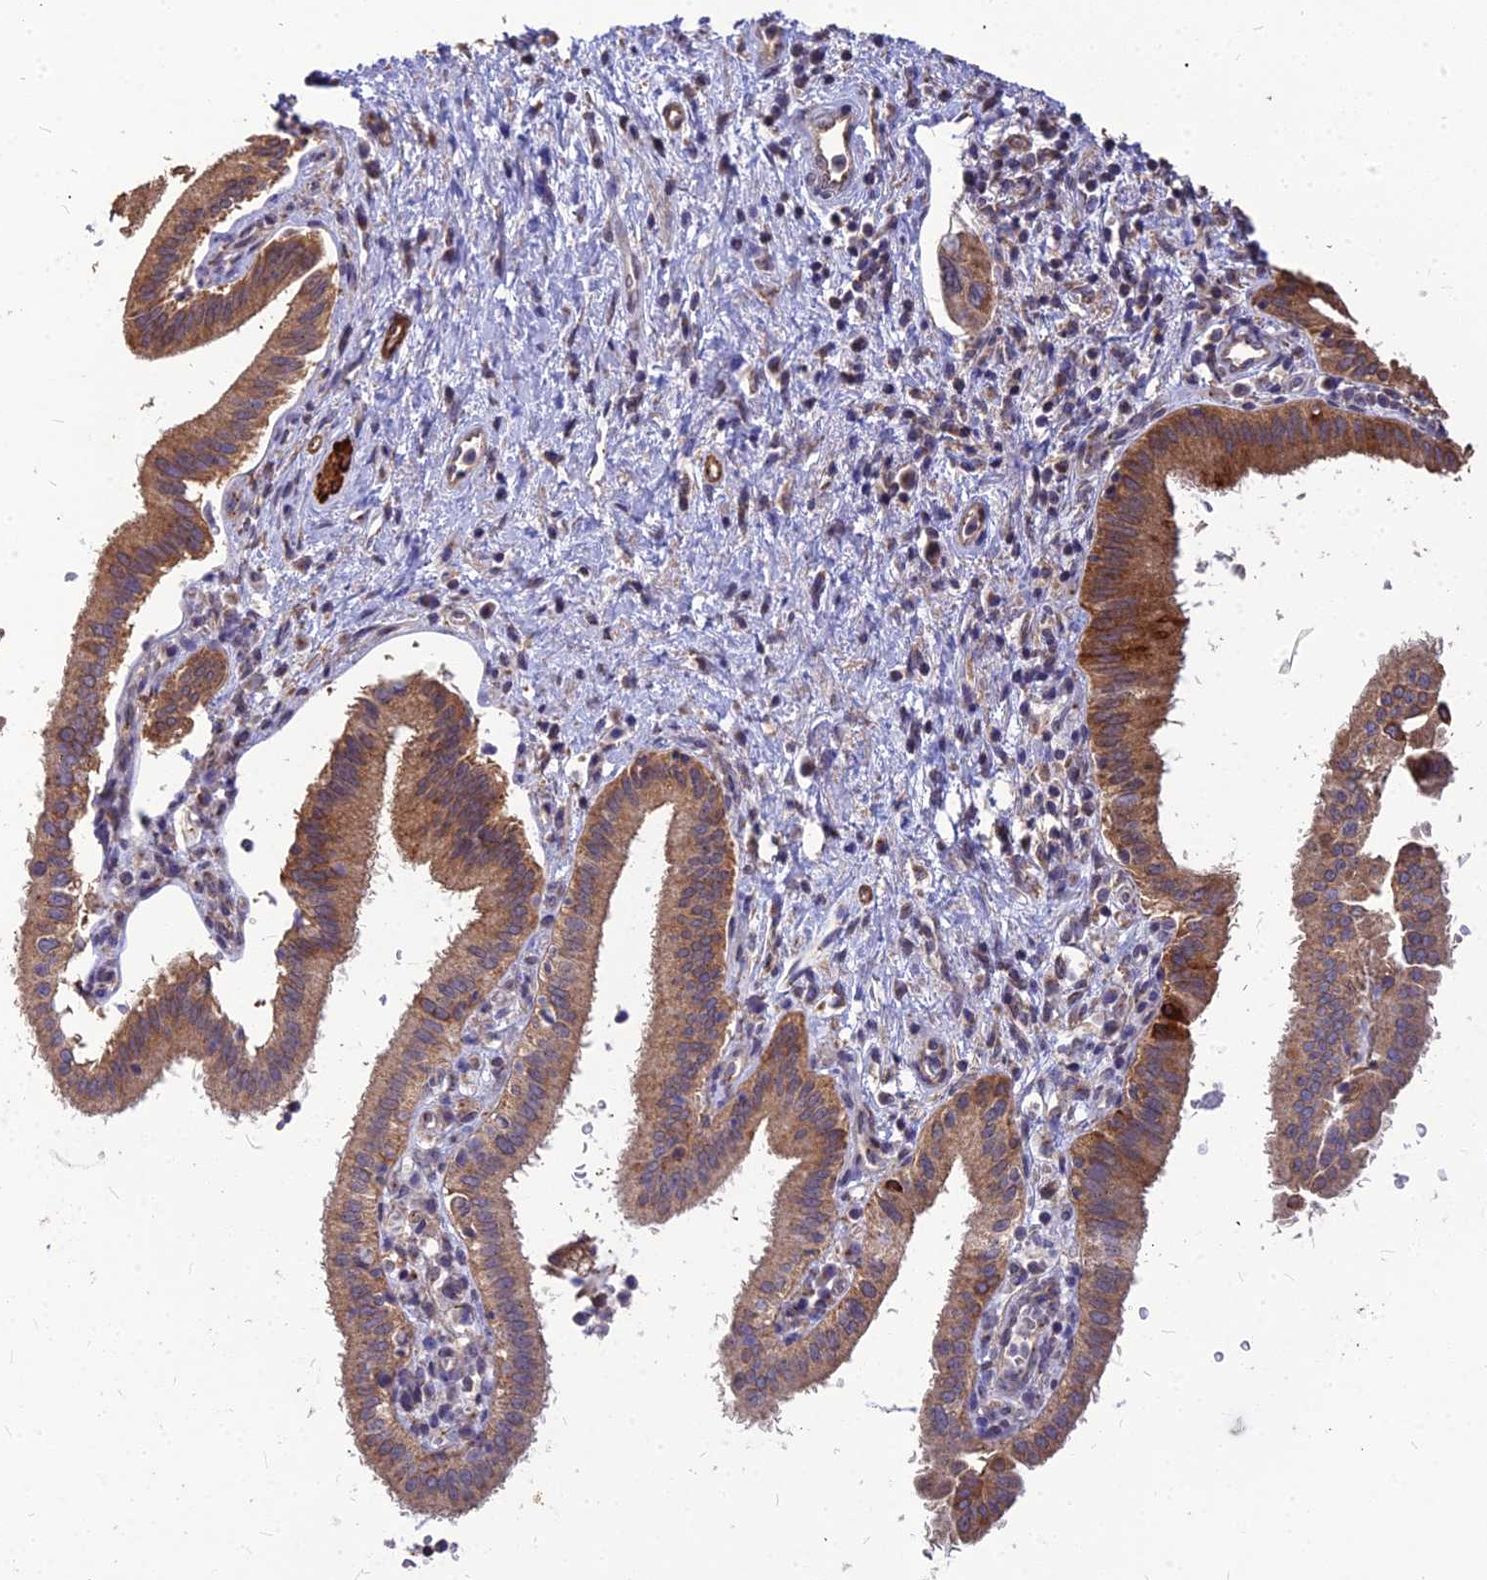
{"staining": {"intensity": "moderate", "quantity": ">75%", "location": "cytoplasmic/membranous"}, "tissue": "pancreatic cancer", "cell_type": "Tumor cells", "image_type": "cancer", "snomed": [{"axis": "morphology", "description": "Adenocarcinoma, NOS"}, {"axis": "topography", "description": "Pancreas"}], "caption": "Moderate cytoplasmic/membranous positivity for a protein is present in about >75% of tumor cells of adenocarcinoma (pancreatic) using immunohistochemistry.", "gene": "LEKR1", "patient": {"sex": "female", "age": 73}}